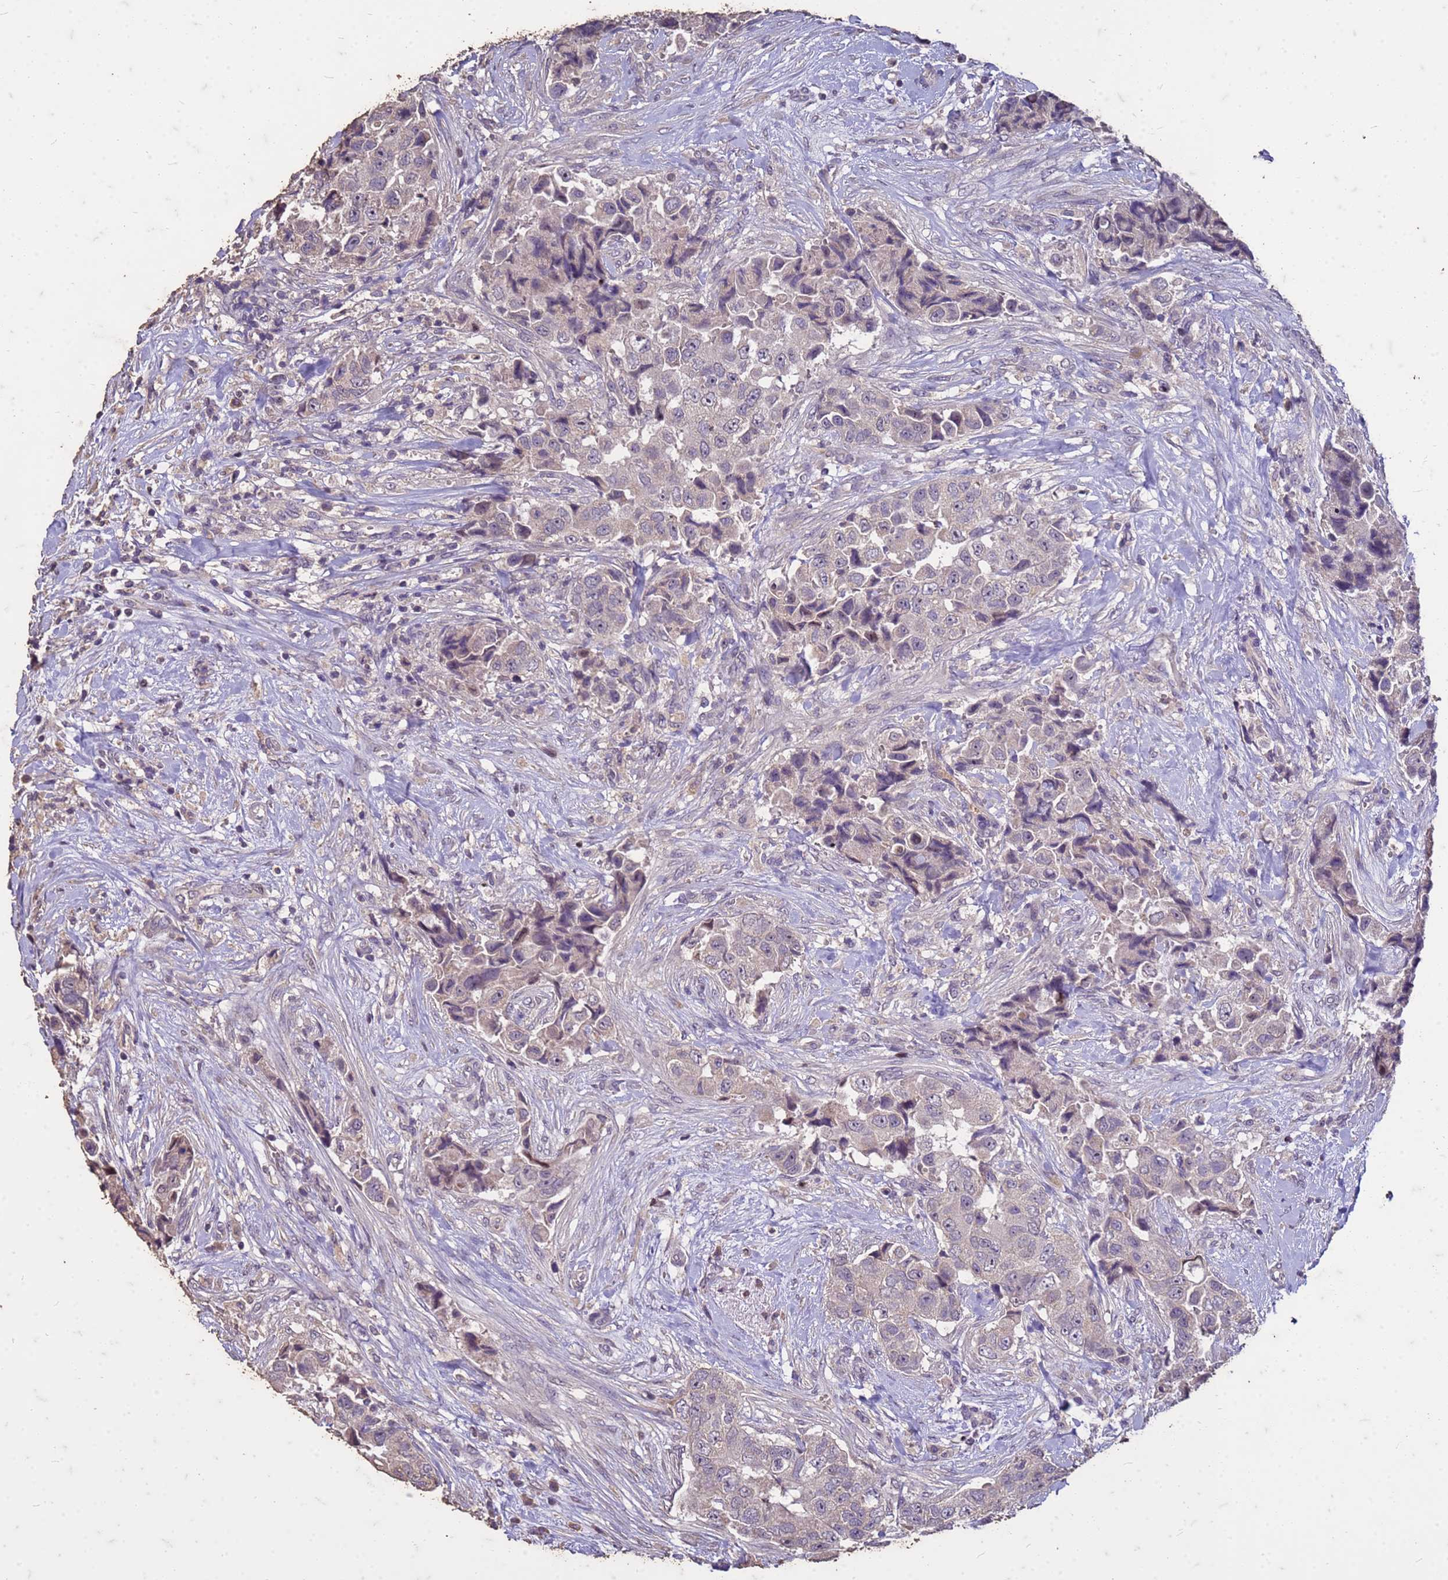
{"staining": {"intensity": "negative", "quantity": "none", "location": "none"}, "tissue": "breast cancer", "cell_type": "Tumor cells", "image_type": "cancer", "snomed": [{"axis": "morphology", "description": "Normal tissue, NOS"}, {"axis": "morphology", "description": "Duct carcinoma"}, {"axis": "topography", "description": "Breast"}], "caption": "This is an IHC image of human breast cancer. There is no staining in tumor cells.", "gene": "FAM184B", "patient": {"sex": "female", "age": 62}}